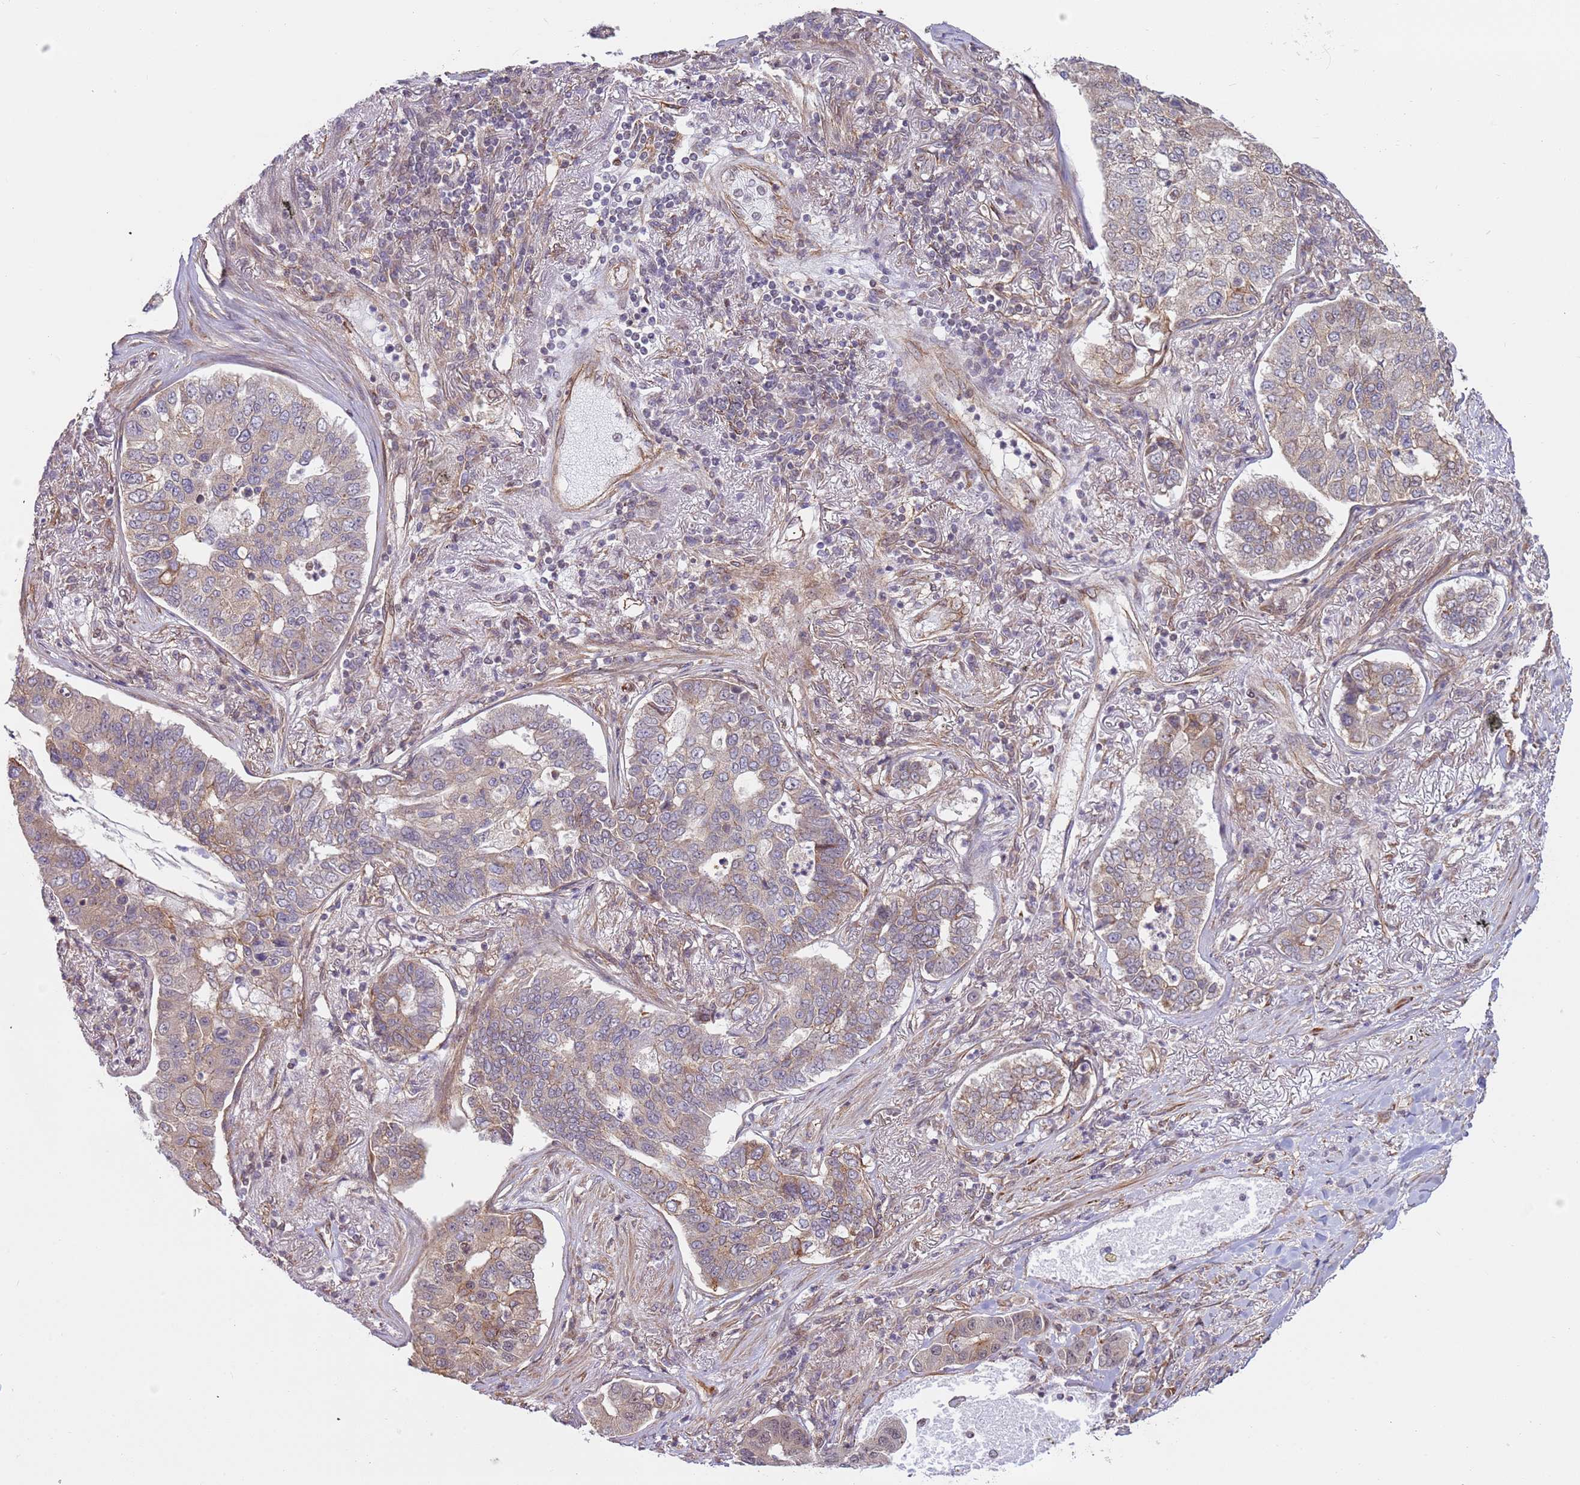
{"staining": {"intensity": "weak", "quantity": "<25%", "location": "cytoplasmic/membranous"}, "tissue": "lung cancer", "cell_type": "Tumor cells", "image_type": "cancer", "snomed": [{"axis": "morphology", "description": "Adenocarcinoma, NOS"}, {"axis": "topography", "description": "Lung"}], "caption": "A high-resolution image shows IHC staining of lung cancer, which displays no significant staining in tumor cells. (DAB immunohistochemistry, high magnification).", "gene": "DCAF4", "patient": {"sex": "male", "age": 49}}